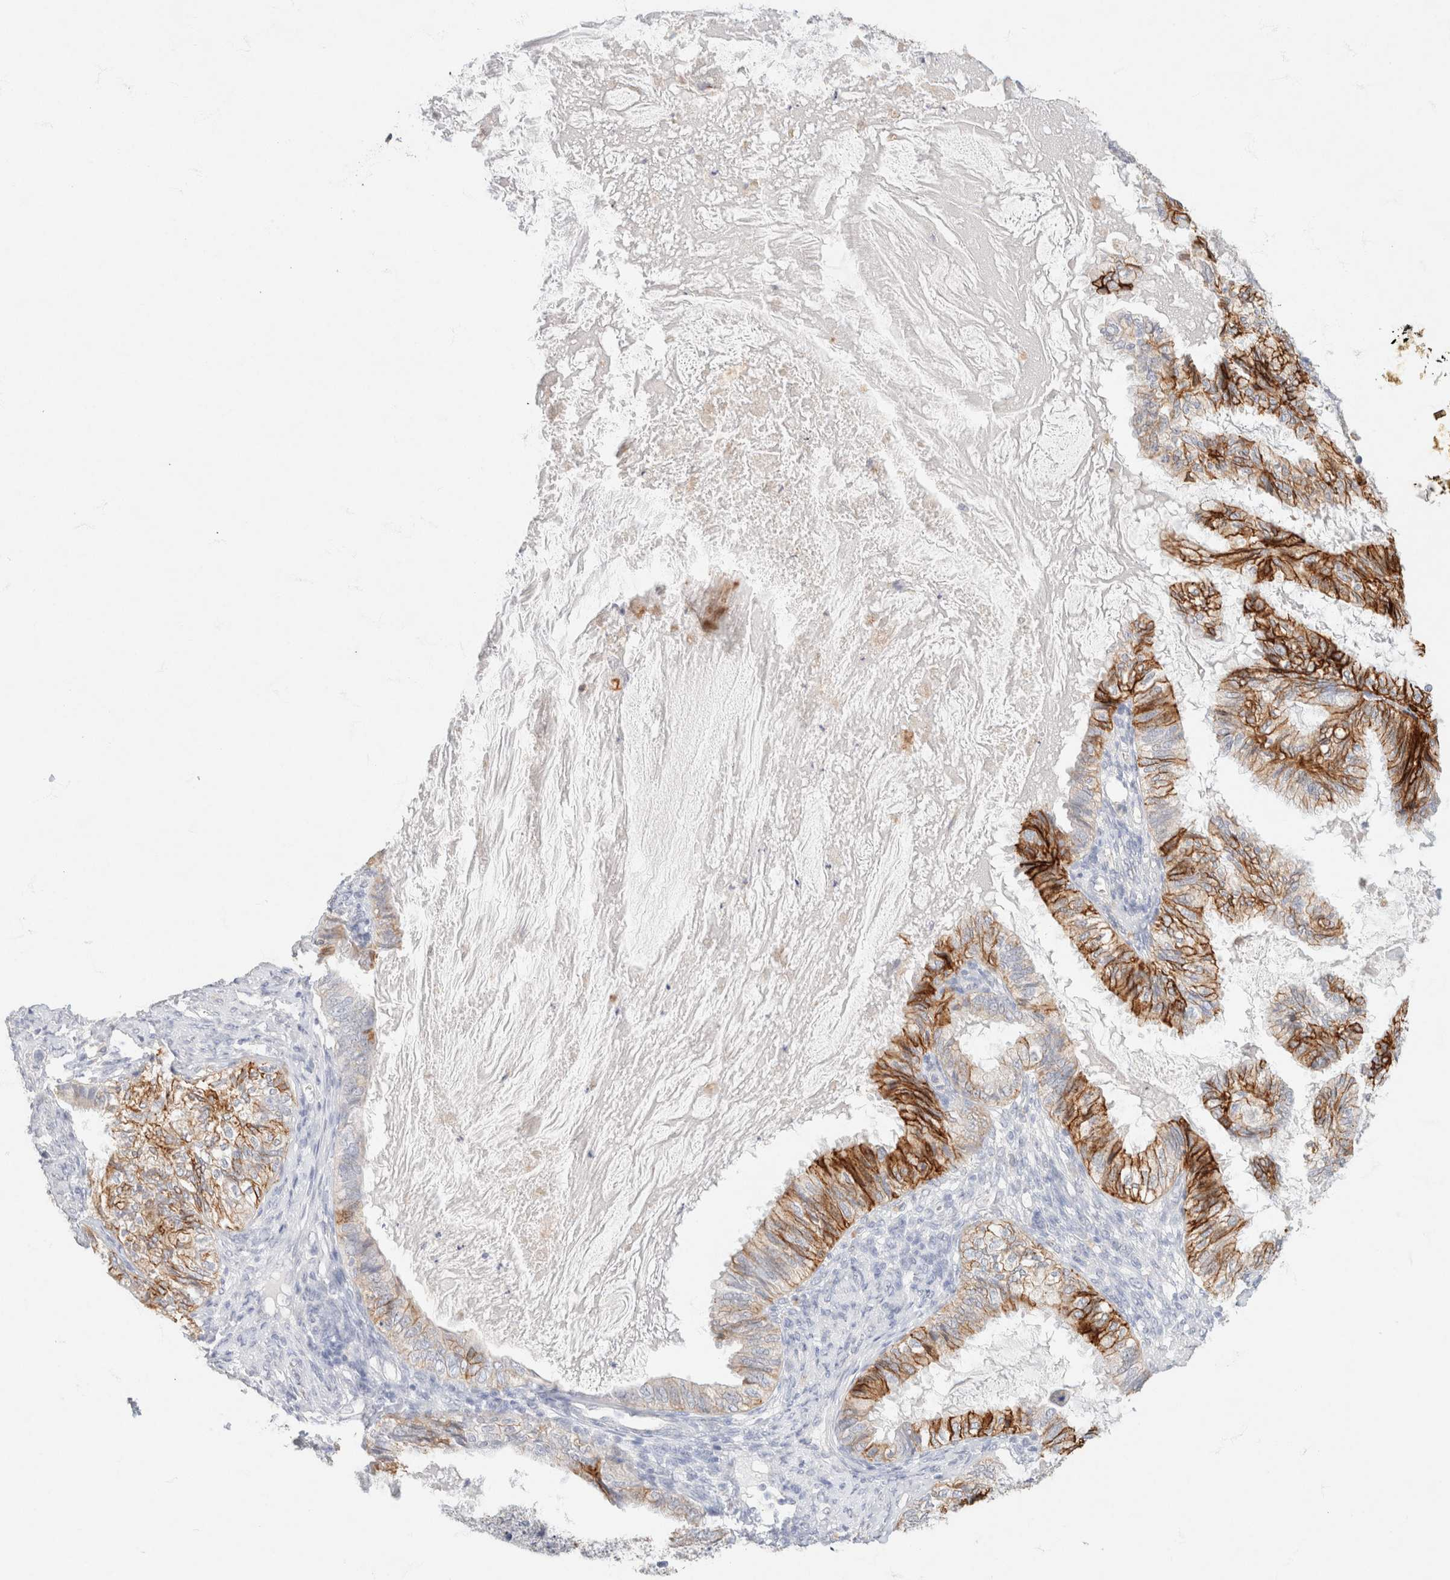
{"staining": {"intensity": "strong", "quantity": "25%-75%", "location": "cytoplasmic/membranous"}, "tissue": "cervical cancer", "cell_type": "Tumor cells", "image_type": "cancer", "snomed": [{"axis": "morphology", "description": "Normal tissue, NOS"}, {"axis": "morphology", "description": "Adenocarcinoma, NOS"}, {"axis": "topography", "description": "Cervix"}, {"axis": "topography", "description": "Endometrium"}], "caption": "The photomicrograph displays staining of cervical cancer (adenocarcinoma), revealing strong cytoplasmic/membranous protein expression (brown color) within tumor cells. (DAB IHC with brightfield microscopy, high magnification).", "gene": "CA12", "patient": {"sex": "female", "age": 86}}